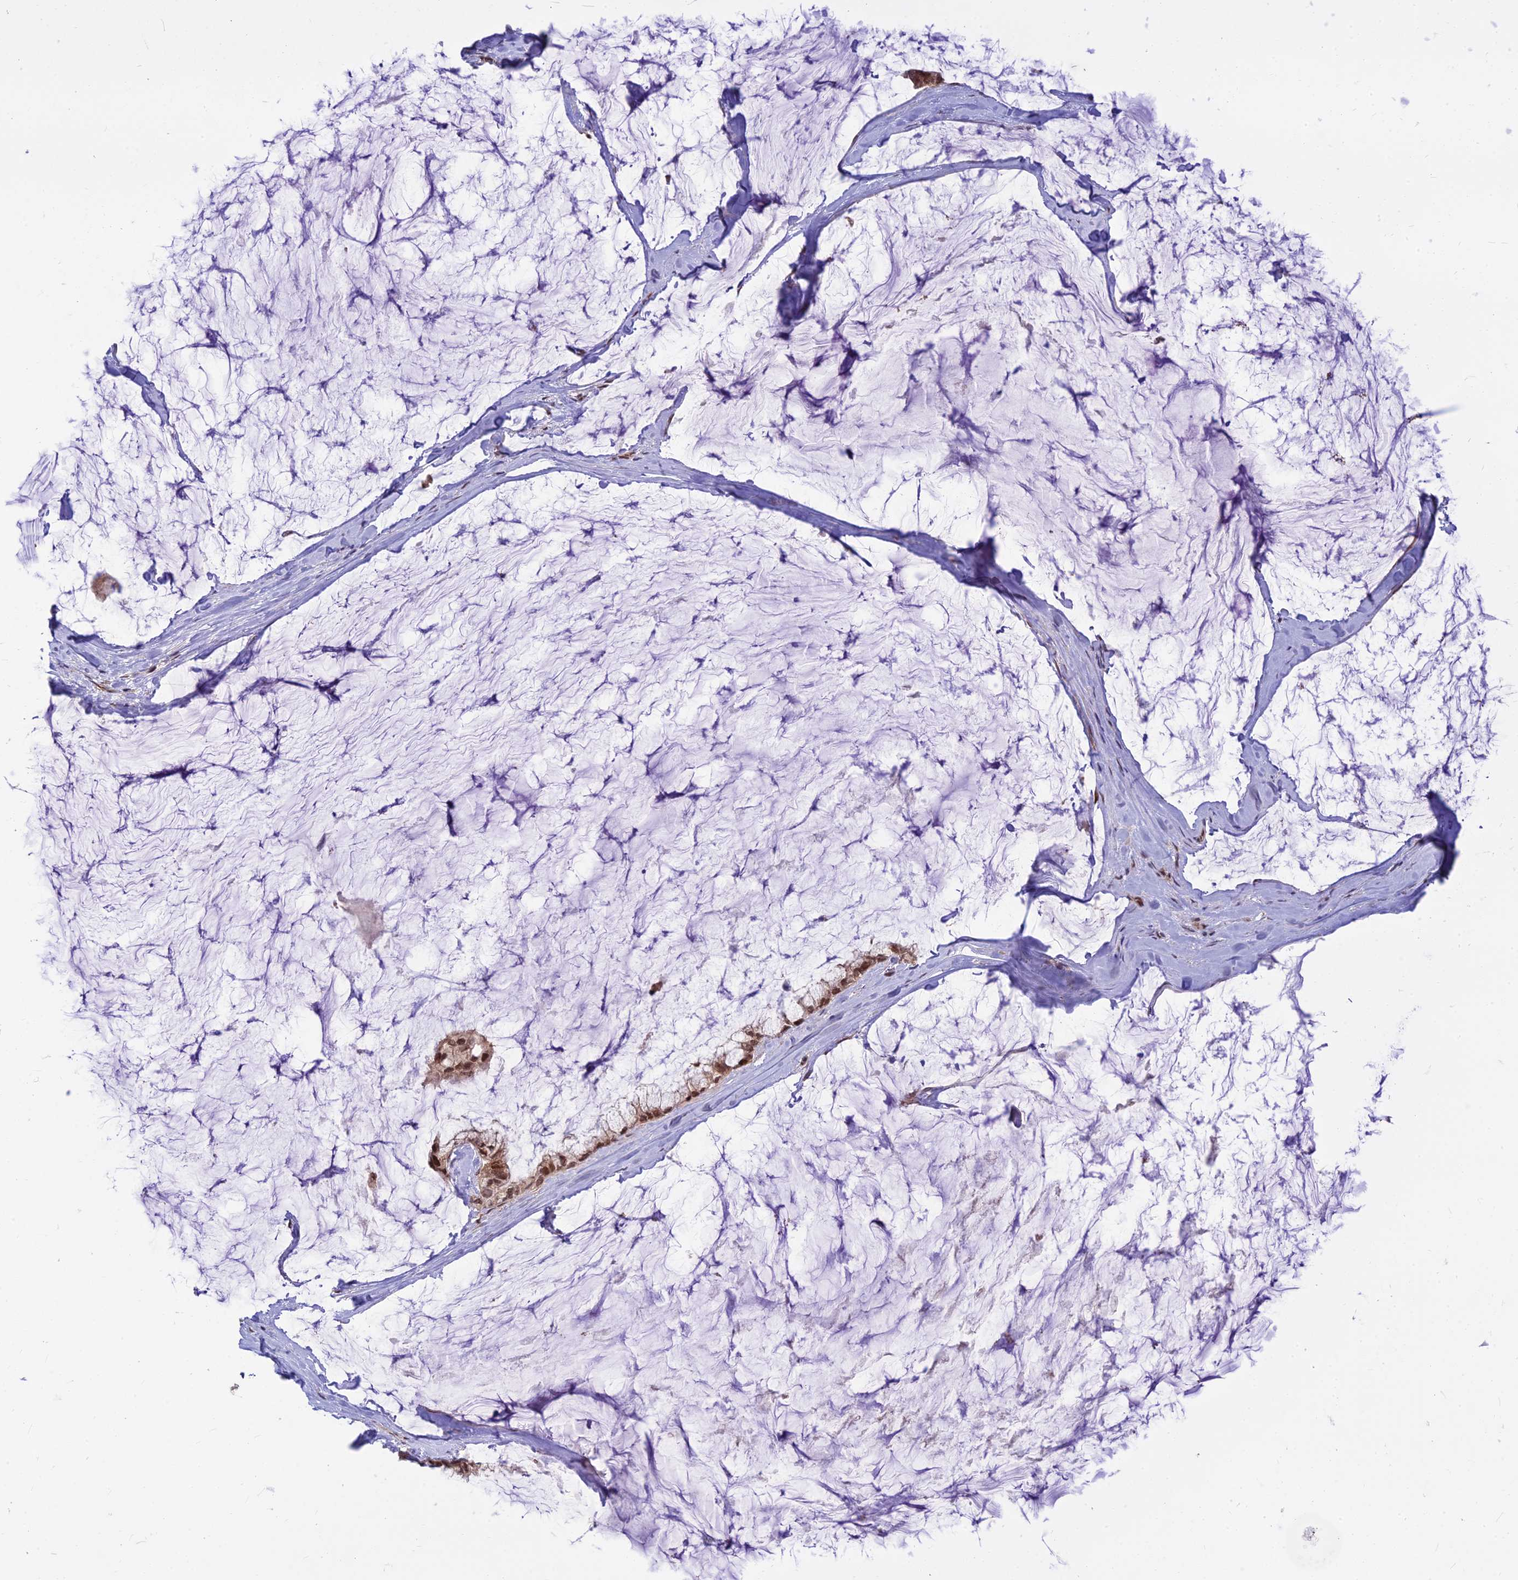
{"staining": {"intensity": "moderate", "quantity": ">75%", "location": "nuclear"}, "tissue": "ovarian cancer", "cell_type": "Tumor cells", "image_type": "cancer", "snomed": [{"axis": "morphology", "description": "Cystadenocarcinoma, mucinous, NOS"}, {"axis": "topography", "description": "Ovary"}], "caption": "Ovarian cancer stained with DAB immunohistochemistry (IHC) displays medium levels of moderate nuclear staining in about >75% of tumor cells.", "gene": "ASPDH", "patient": {"sex": "female", "age": 39}}